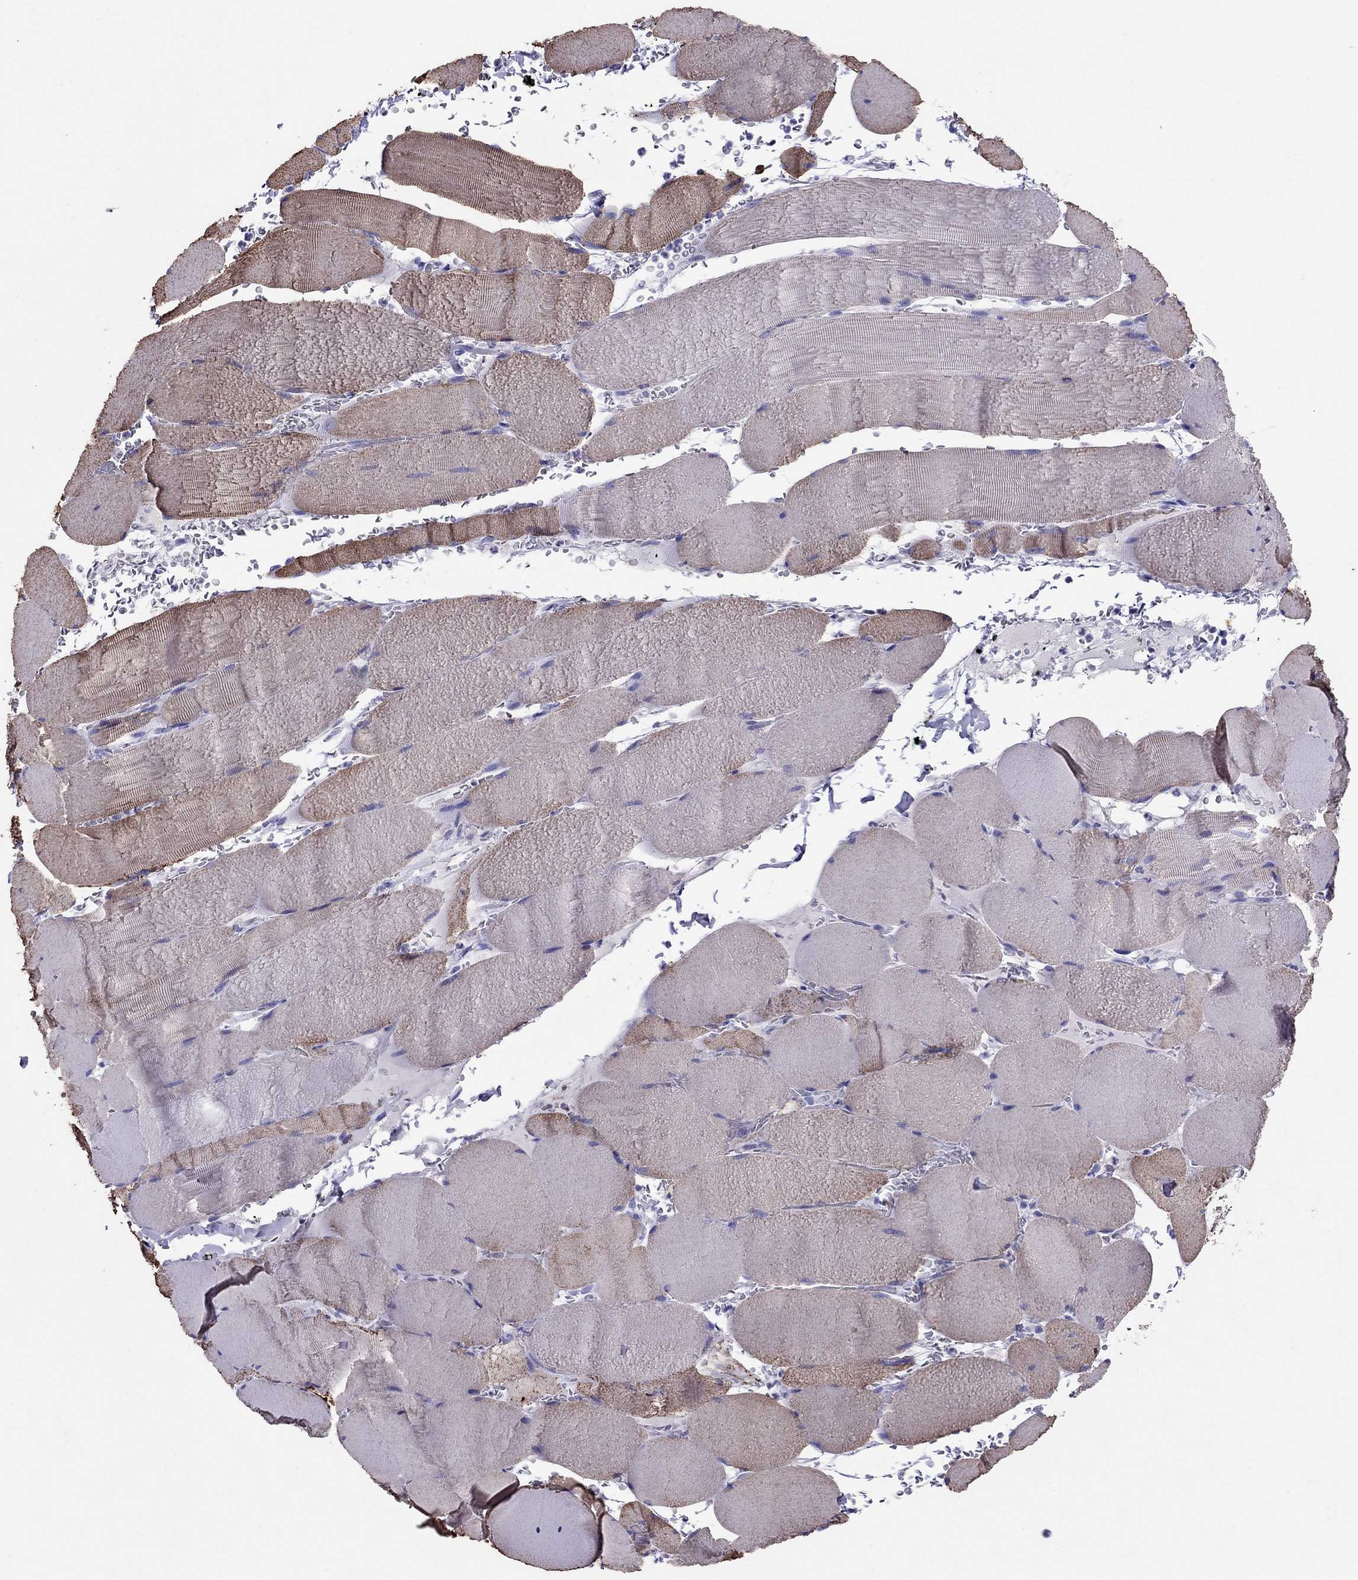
{"staining": {"intensity": "moderate", "quantity": "<25%", "location": "cytoplasmic/membranous"}, "tissue": "skeletal muscle", "cell_type": "Myocytes", "image_type": "normal", "snomed": [{"axis": "morphology", "description": "Normal tissue, NOS"}, {"axis": "topography", "description": "Skeletal muscle"}], "caption": "Skeletal muscle stained for a protein (brown) displays moderate cytoplasmic/membranous positive staining in approximately <25% of myocytes.", "gene": "AVPR1B", "patient": {"sex": "male", "age": 56}}